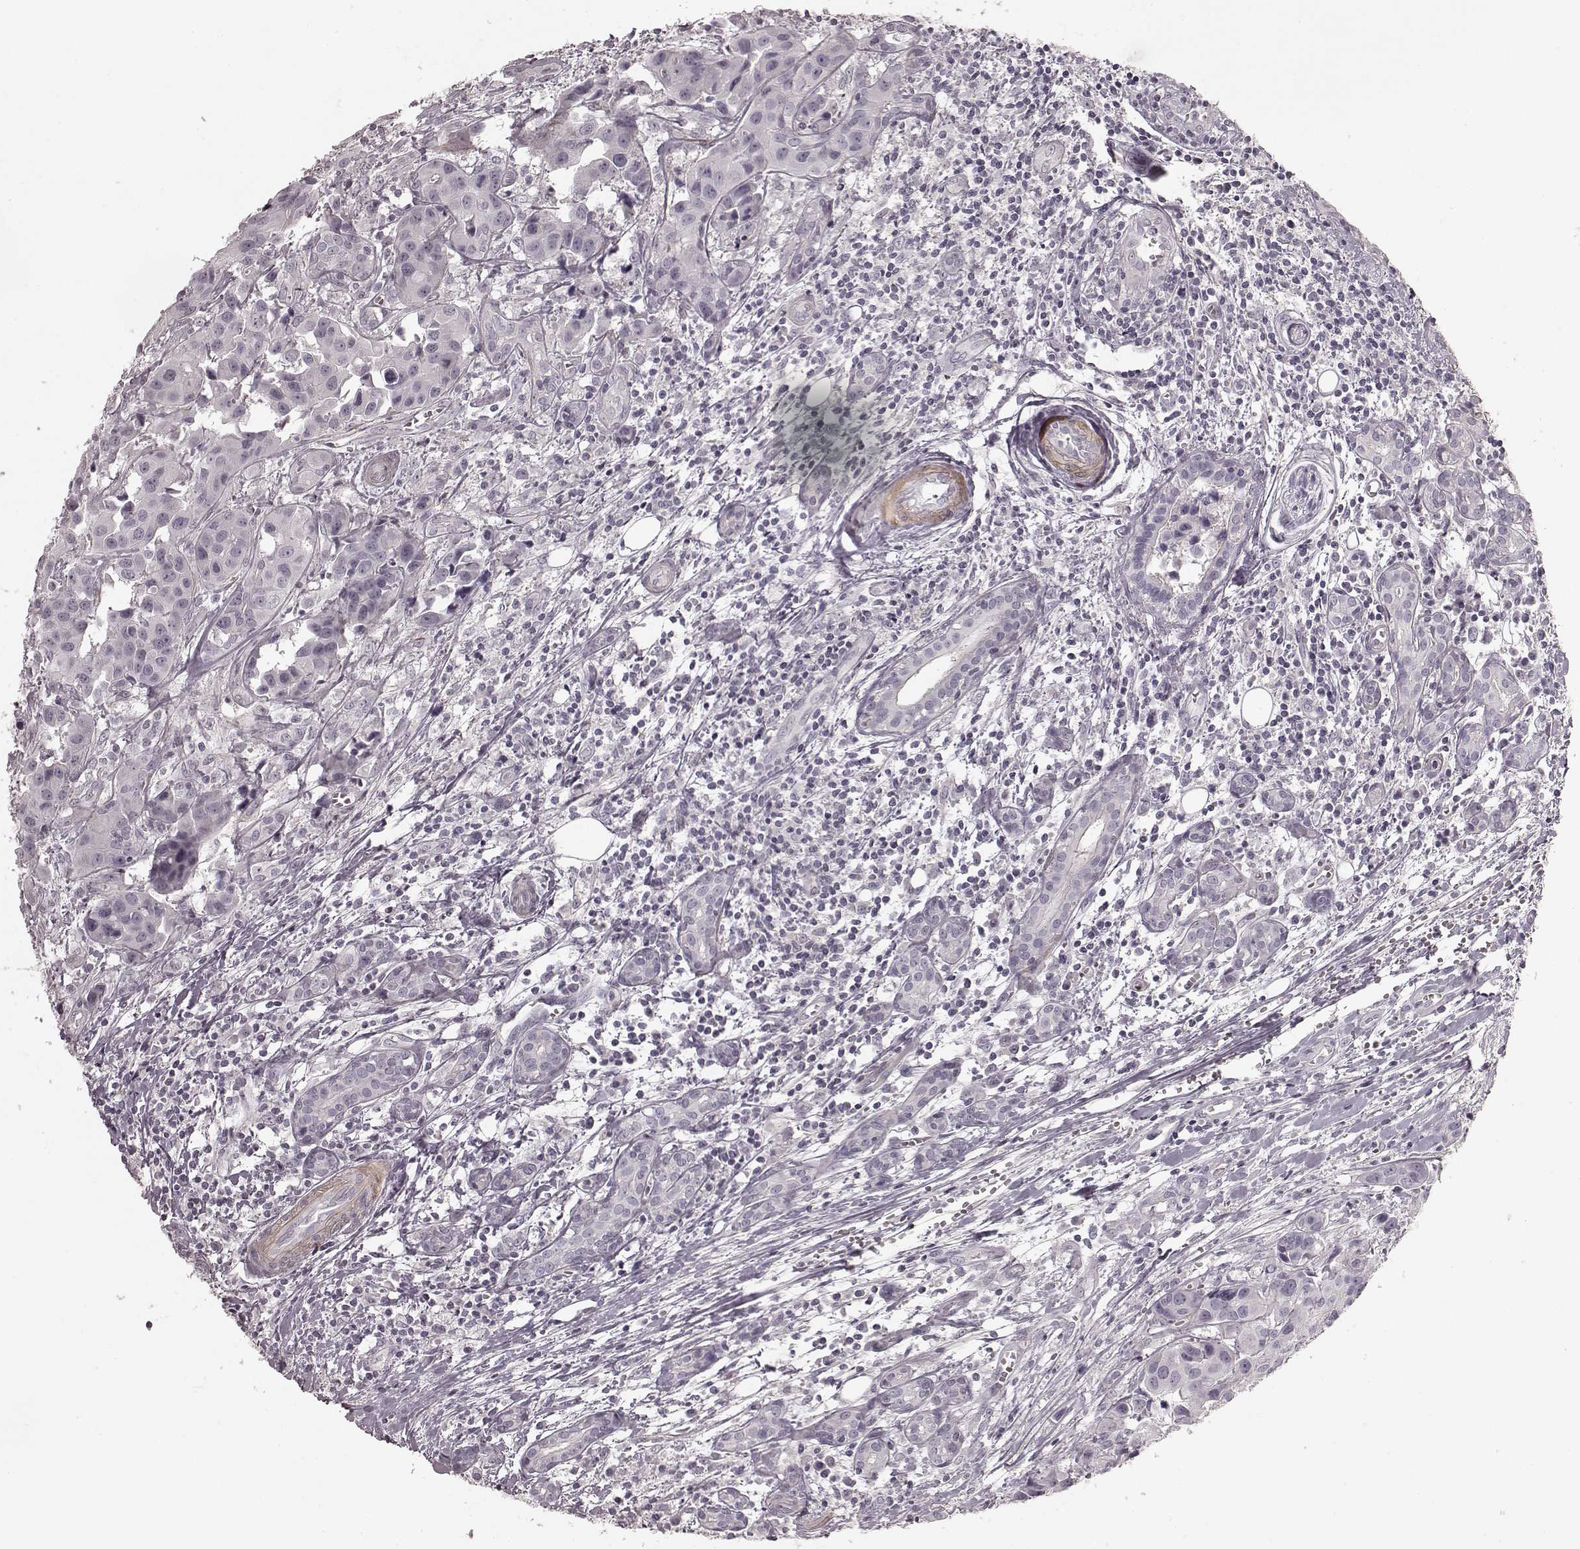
{"staining": {"intensity": "negative", "quantity": "none", "location": "none"}, "tissue": "head and neck cancer", "cell_type": "Tumor cells", "image_type": "cancer", "snomed": [{"axis": "morphology", "description": "Adenocarcinoma, NOS"}, {"axis": "topography", "description": "Head-Neck"}], "caption": "This is a histopathology image of immunohistochemistry staining of head and neck cancer (adenocarcinoma), which shows no positivity in tumor cells.", "gene": "PRLHR", "patient": {"sex": "male", "age": 76}}